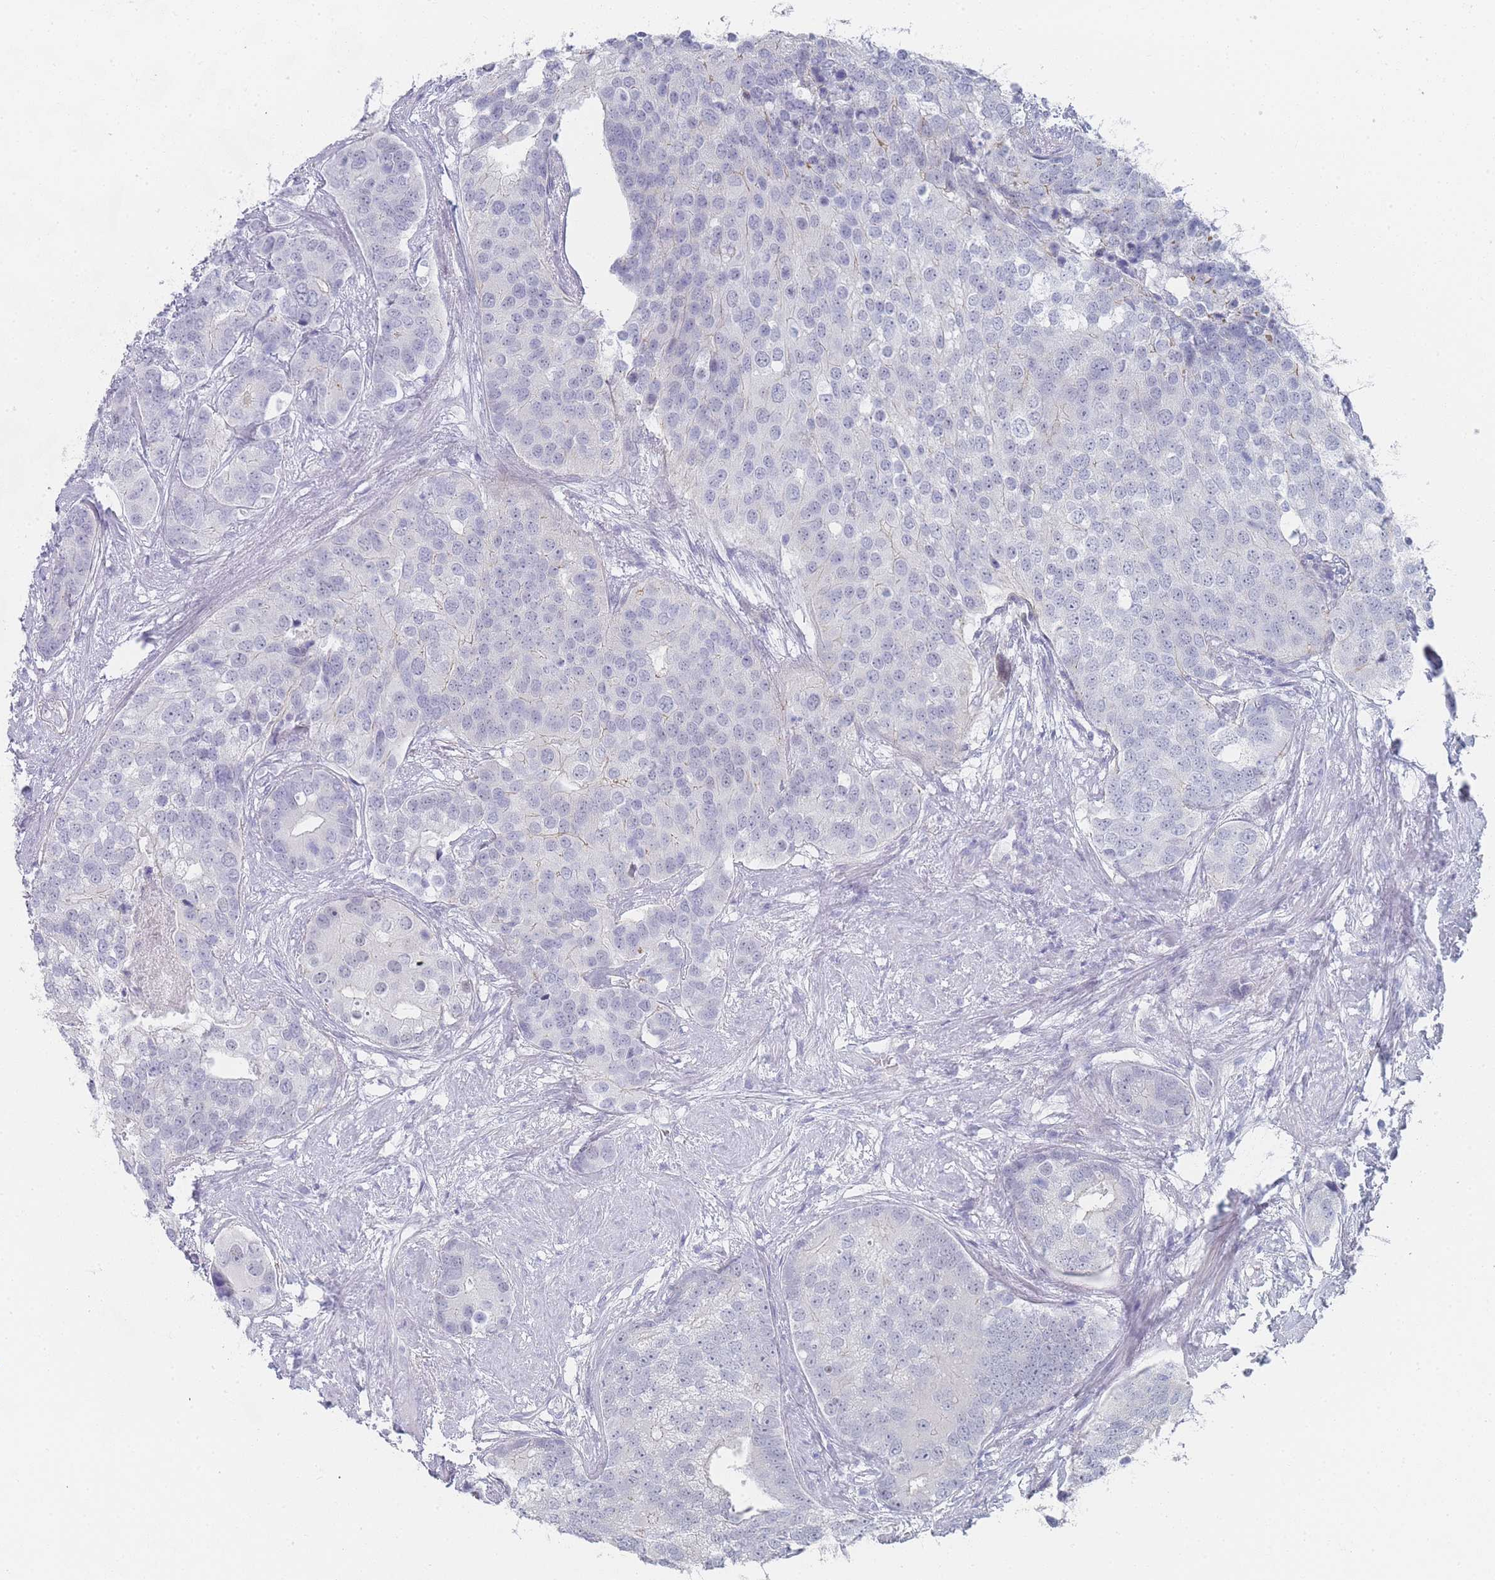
{"staining": {"intensity": "negative", "quantity": "none", "location": "none"}, "tissue": "prostate cancer", "cell_type": "Tumor cells", "image_type": "cancer", "snomed": [{"axis": "morphology", "description": "Adenocarcinoma, High grade"}, {"axis": "topography", "description": "Prostate"}], "caption": "IHC of prostate cancer (adenocarcinoma (high-grade)) demonstrates no staining in tumor cells.", "gene": "IMPG1", "patient": {"sex": "male", "age": 62}}